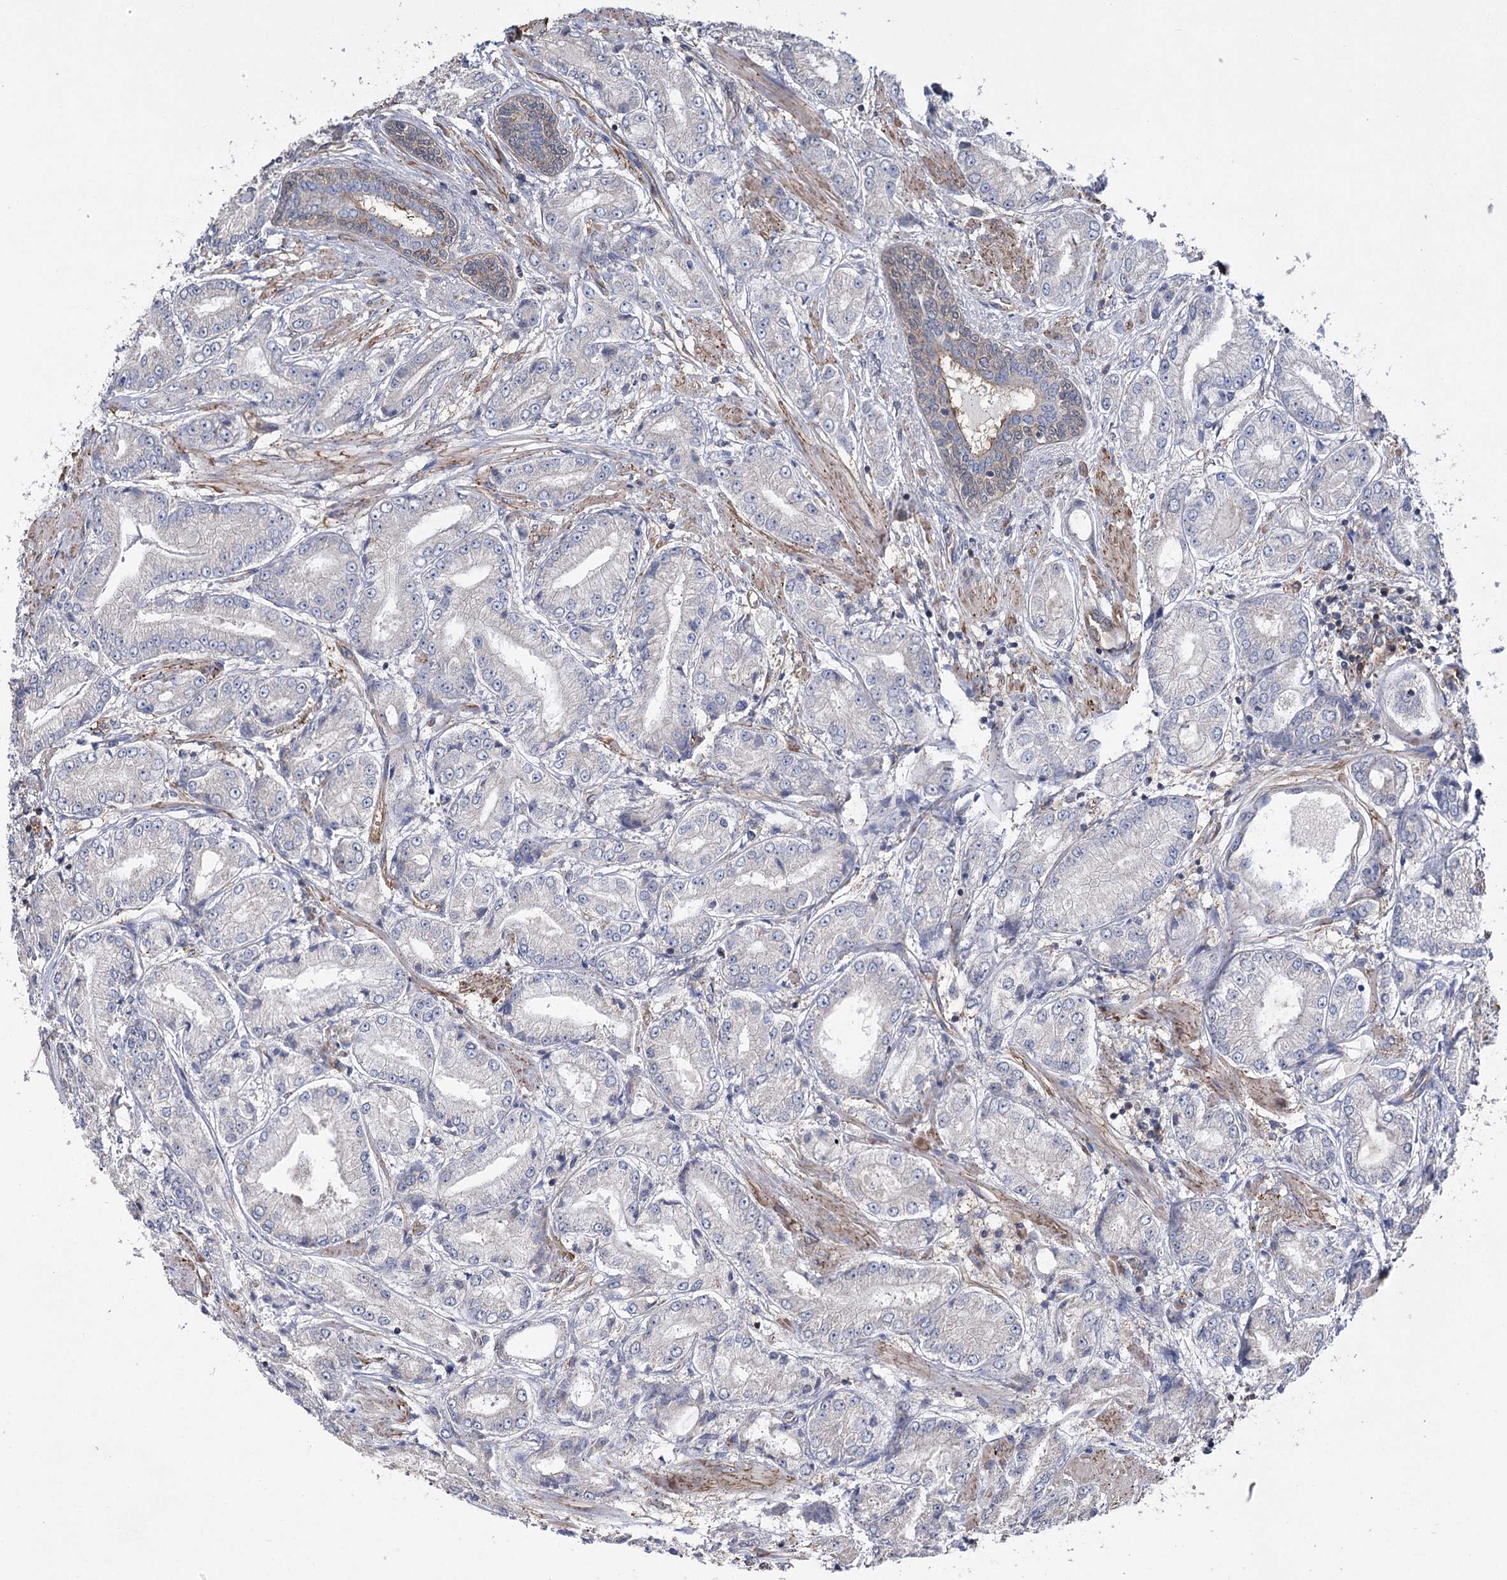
{"staining": {"intensity": "weak", "quantity": "<25%", "location": "cytoplasmic/membranous"}, "tissue": "prostate cancer", "cell_type": "Tumor cells", "image_type": "cancer", "snomed": [{"axis": "morphology", "description": "Adenocarcinoma, High grade"}, {"axis": "topography", "description": "Prostate"}], "caption": "Prostate adenocarcinoma (high-grade) was stained to show a protein in brown. There is no significant positivity in tumor cells.", "gene": "LARS2", "patient": {"sex": "male", "age": 59}}